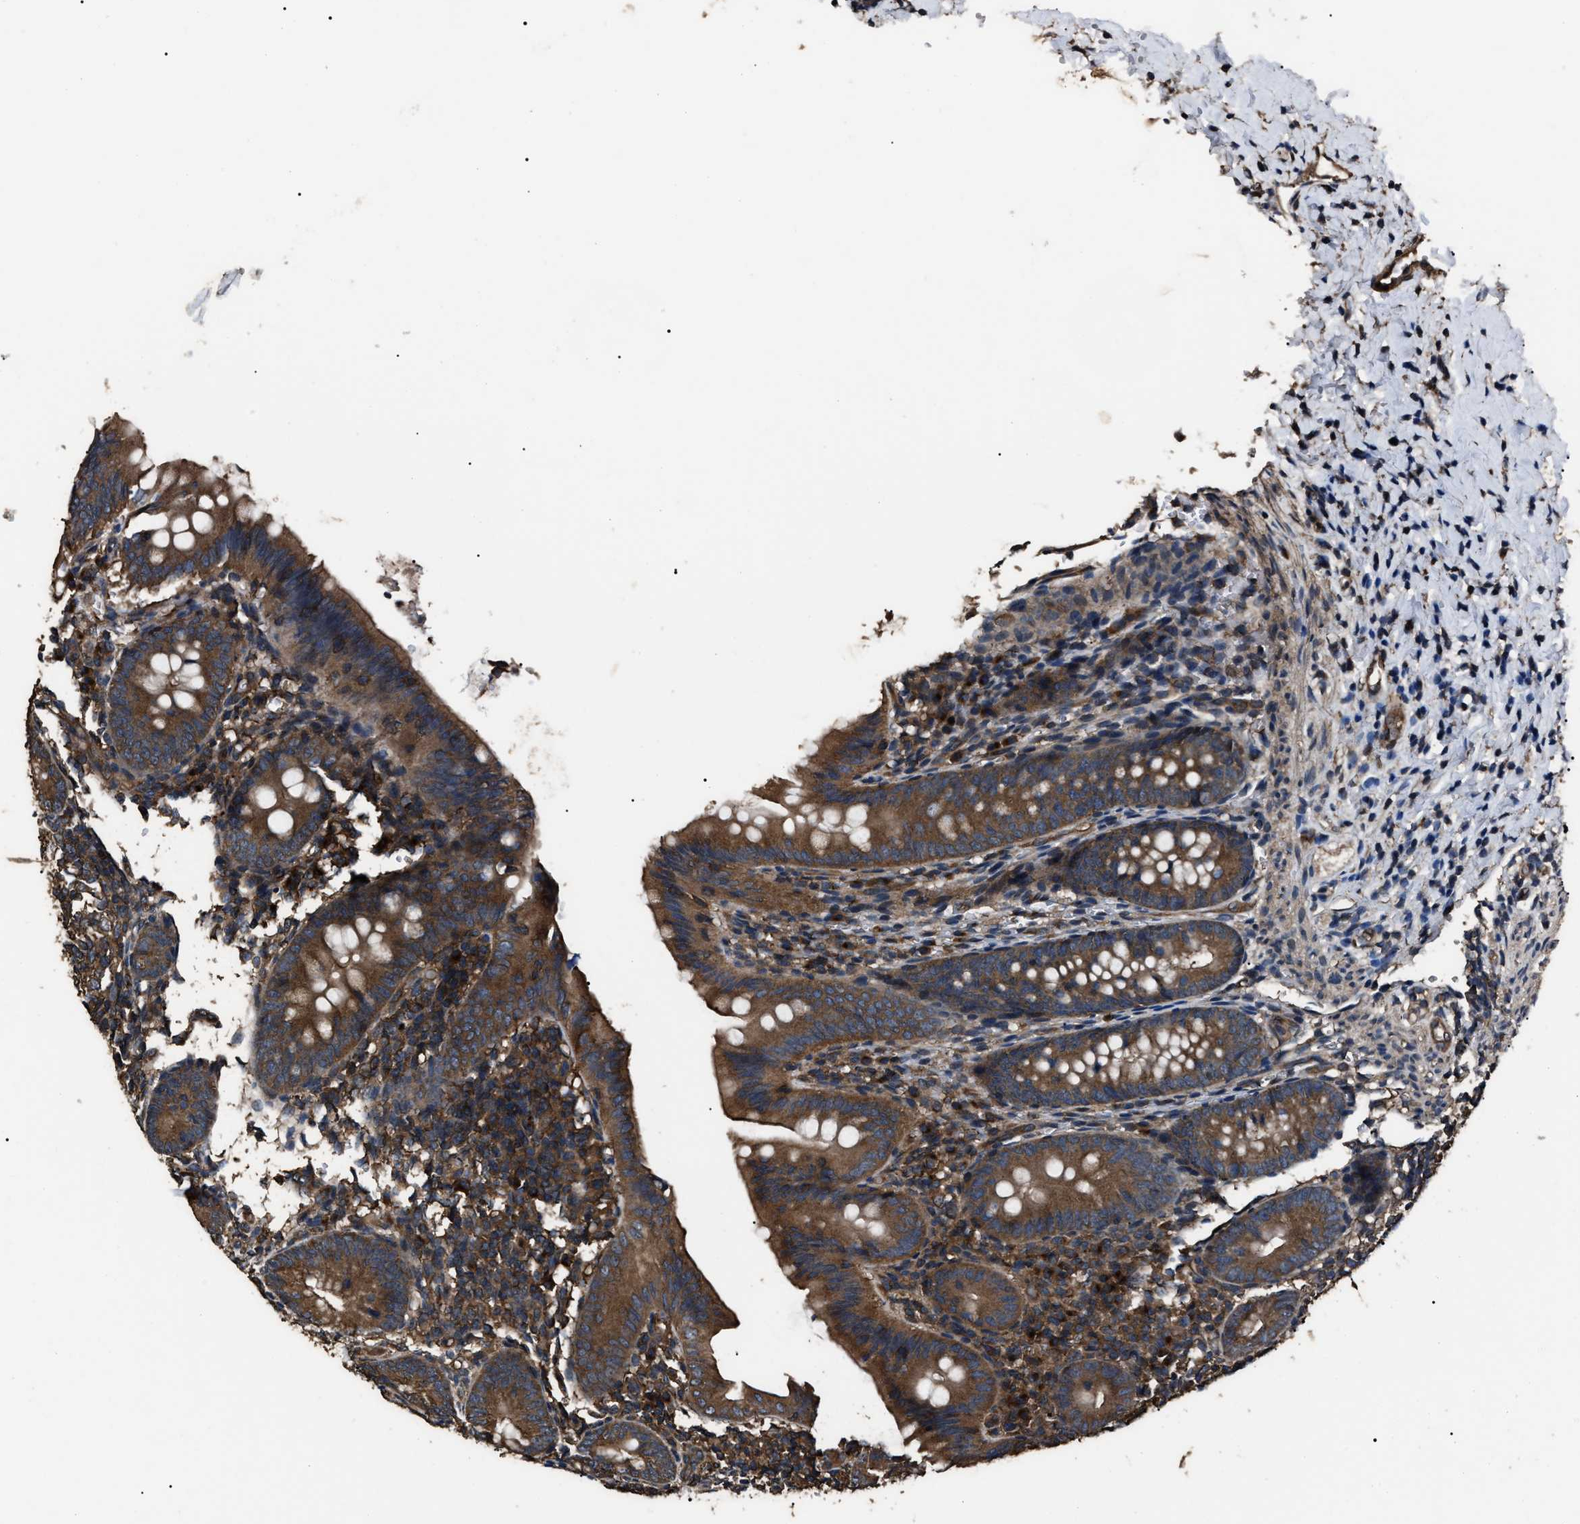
{"staining": {"intensity": "strong", "quantity": ">75%", "location": "cytoplasmic/membranous"}, "tissue": "appendix", "cell_type": "Glandular cells", "image_type": "normal", "snomed": [{"axis": "morphology", "description": "Normal tissue, NOS"}, {"axis": "topography", "description": "Appendix"}], "caption": "DAB immunohistochemical staining of unremarkable human appendix demonstrates strong cytoplasmic/membranous protein positivity in about >75% of glandular cells.", "gene": "RNF216", "patient": {"sex": "male", "age": 1}}